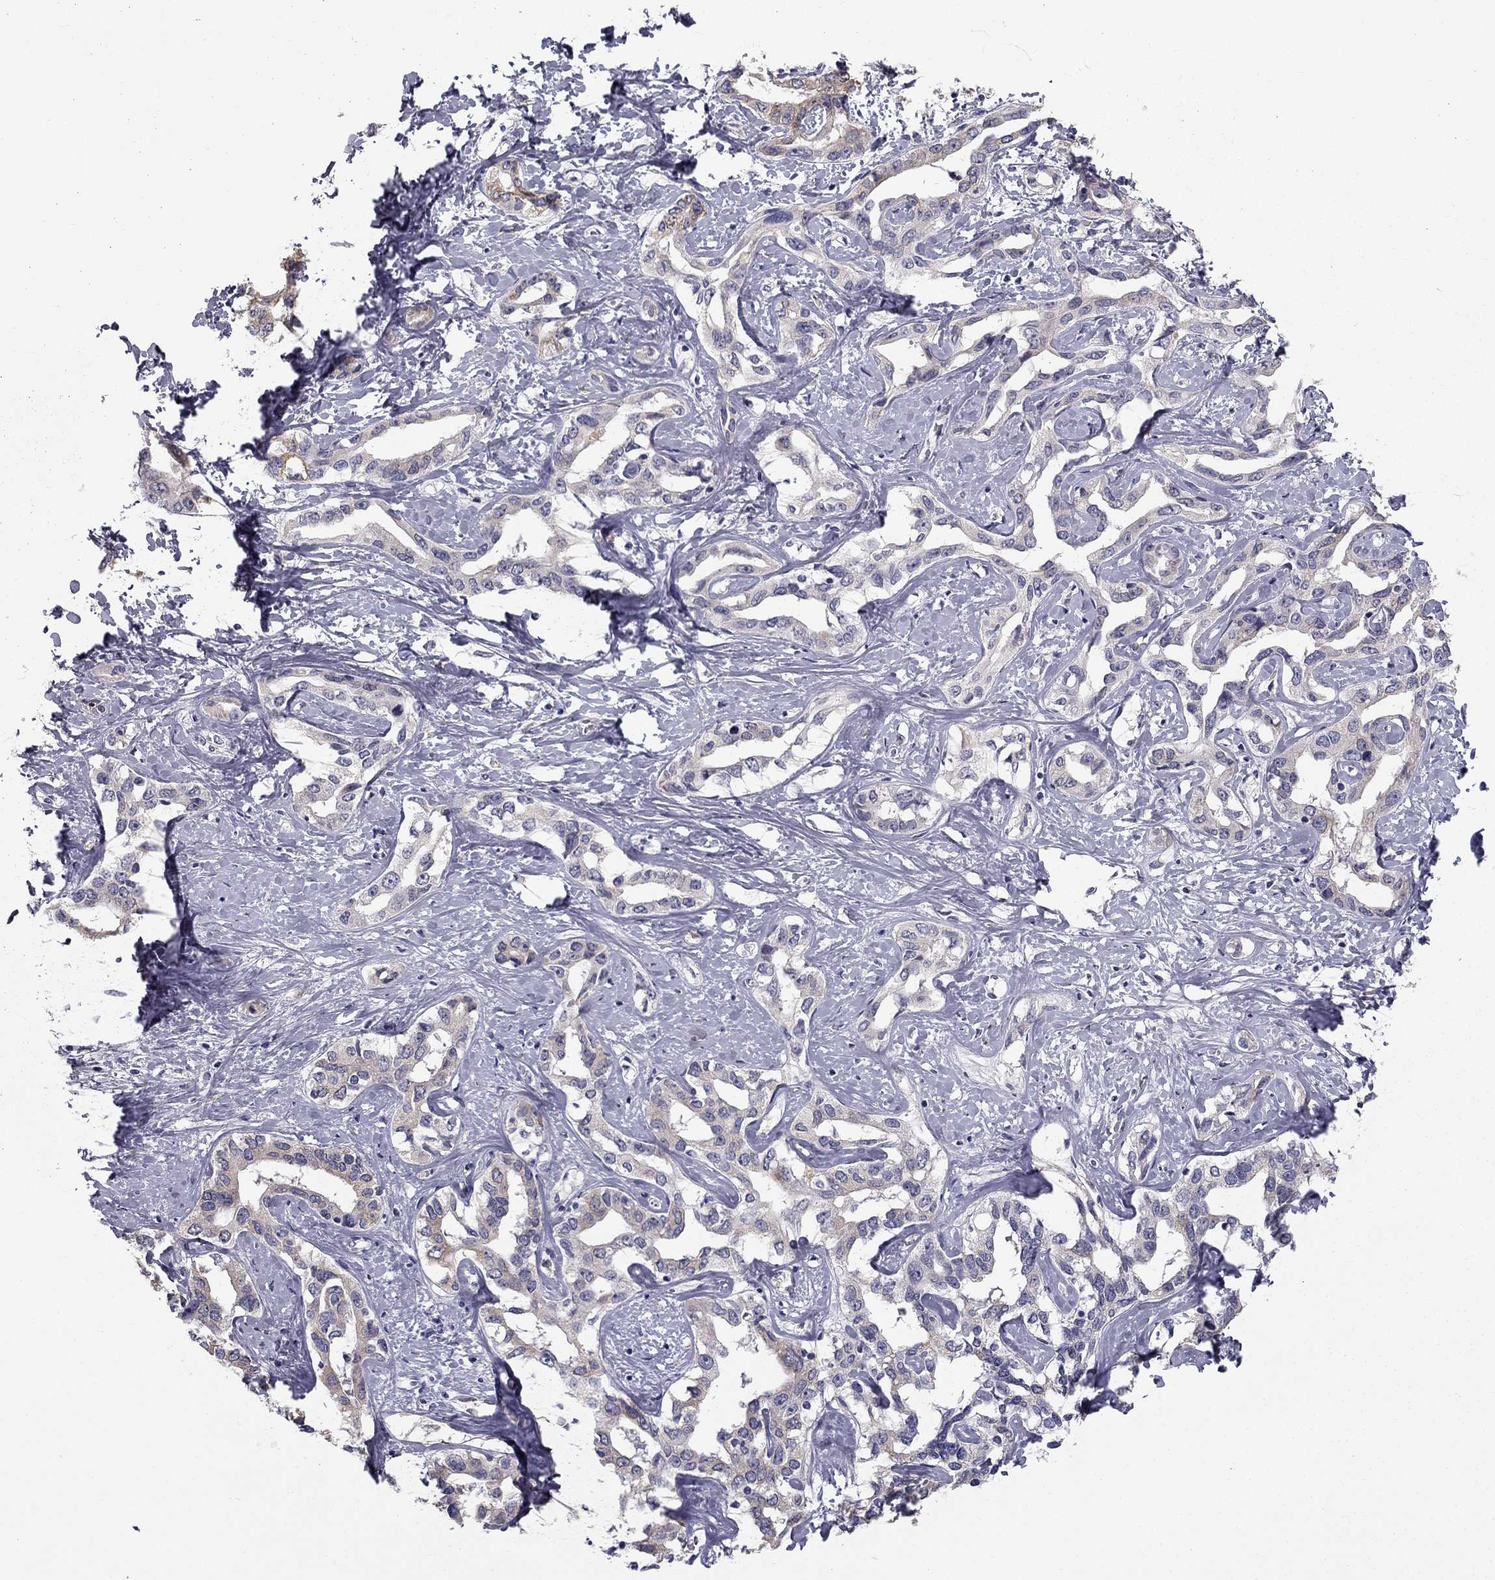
{"staining": {"intensity": "weak", "quantity": ">75%", "location": "cytoplasmic/membranous"}, "tissue": "liver cancer", "cell_type": "Tumor cells", "image_type": "cancer", "snomed": [{"axis": "morphology", "description": "Cholangiocarcinoma"}, {"axis": "topography", "description": "Liver"}], "caption": "Immunohistochemical staining of liver cancer demonstrates low levels of weak cytoplasmic/membranous protein positivity in approximately >75% of tumor cells. (IHC, brightfield microscopy, high magnification).", "gene": "CCDC40", "patient": {"sex": "male", "age": 59}}